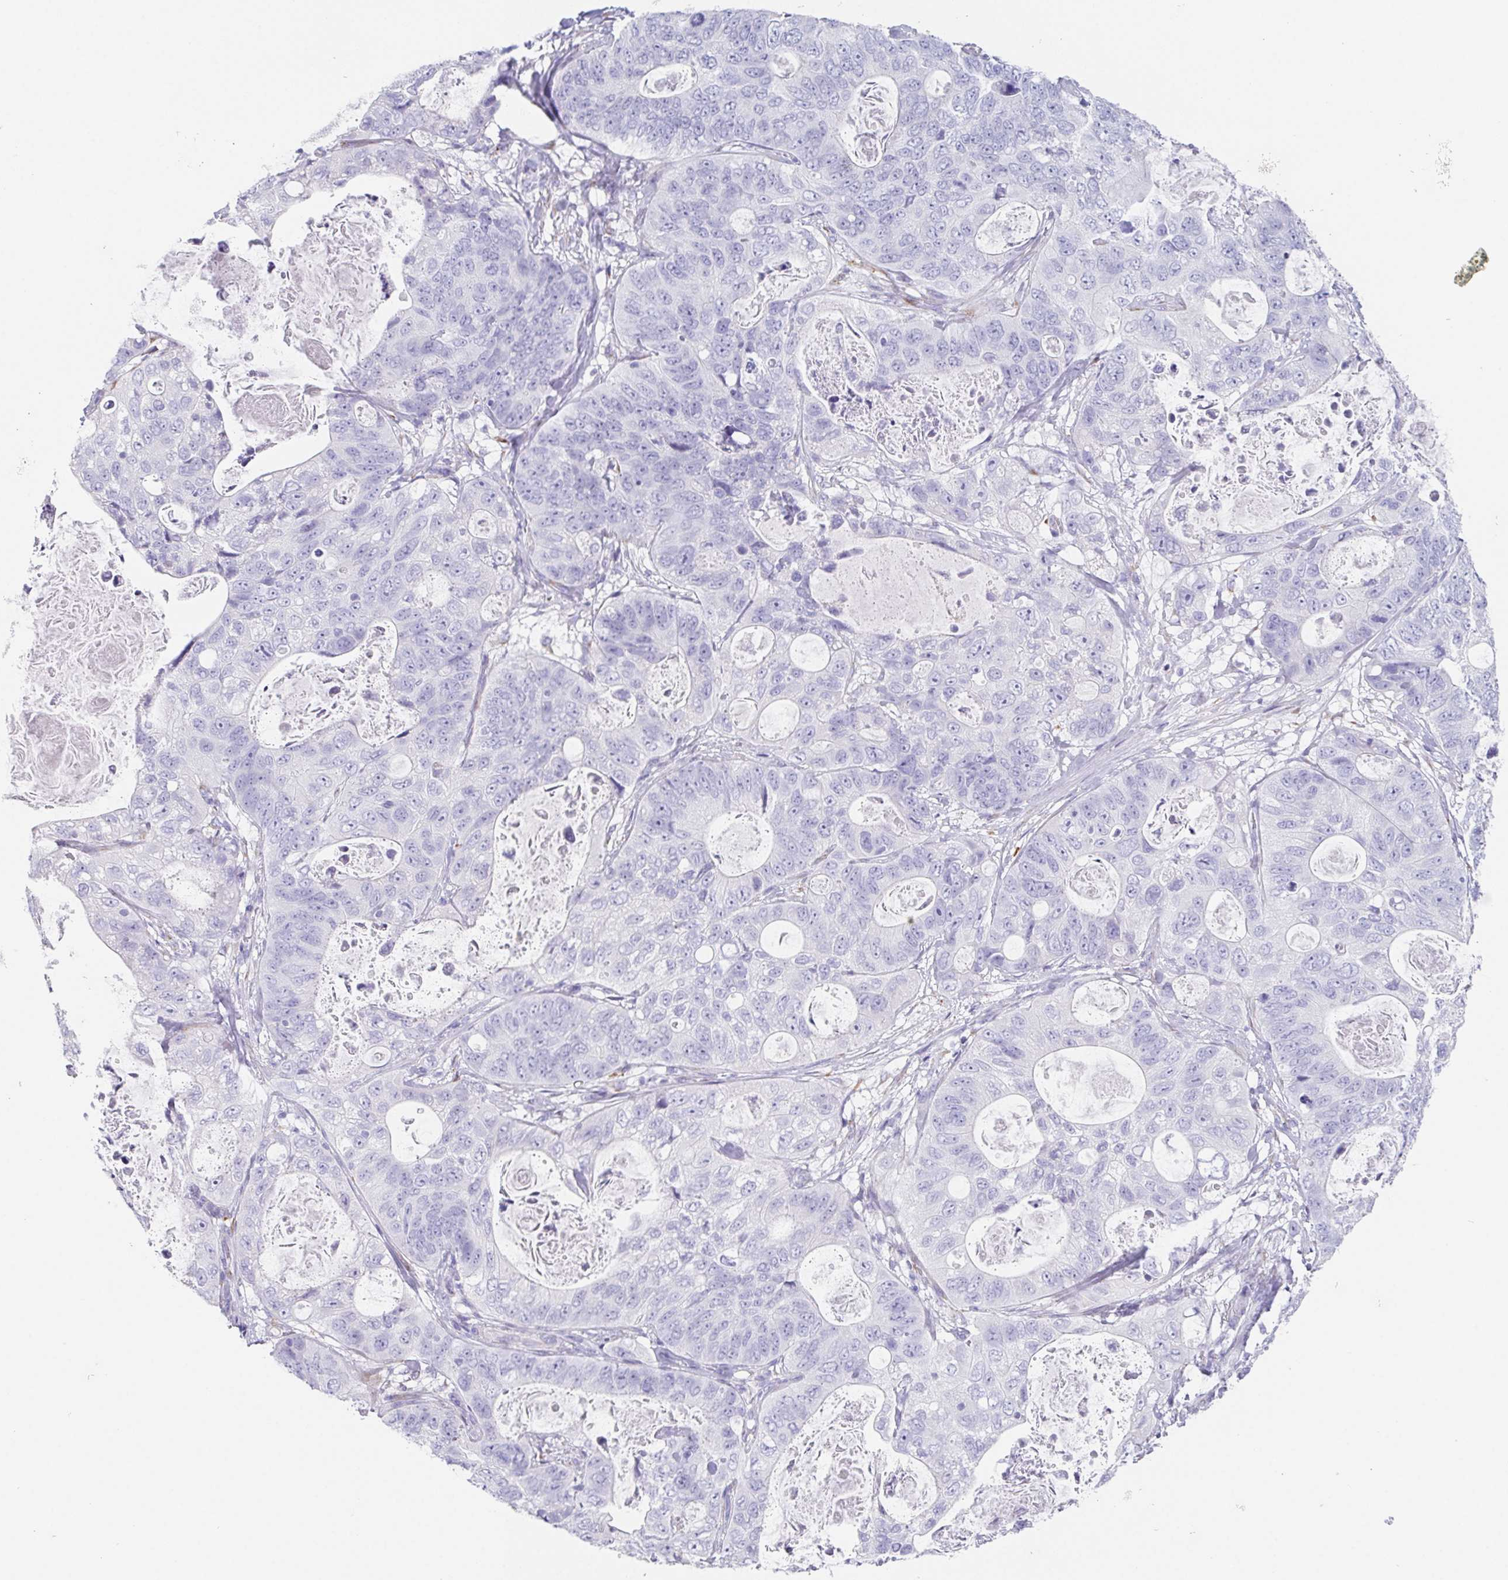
{"staining": {"intensity": "negative", "quantity": "none", "location": "none"}, "tissue": "stomach cancer", "cell_type": "Tumor cells", "image_type": "cancer", "snomed": [{"axis": "morphology", "description": "Normal tissue, NOS"}, {"axis": "morphology", "description": "Adenocarcinoma, NOS"}, {"axis": "topography", "description": "Stomach"}], "caption": "An immunohistochemistry (IHC) image of stomach cancer (adenocarcinoma) is shown. There is no staining in tumor cells of stomach cancer (adenocarcinoma).", "gene": "HDGFL1", "patient": {"sex": "female", "age": 89}}